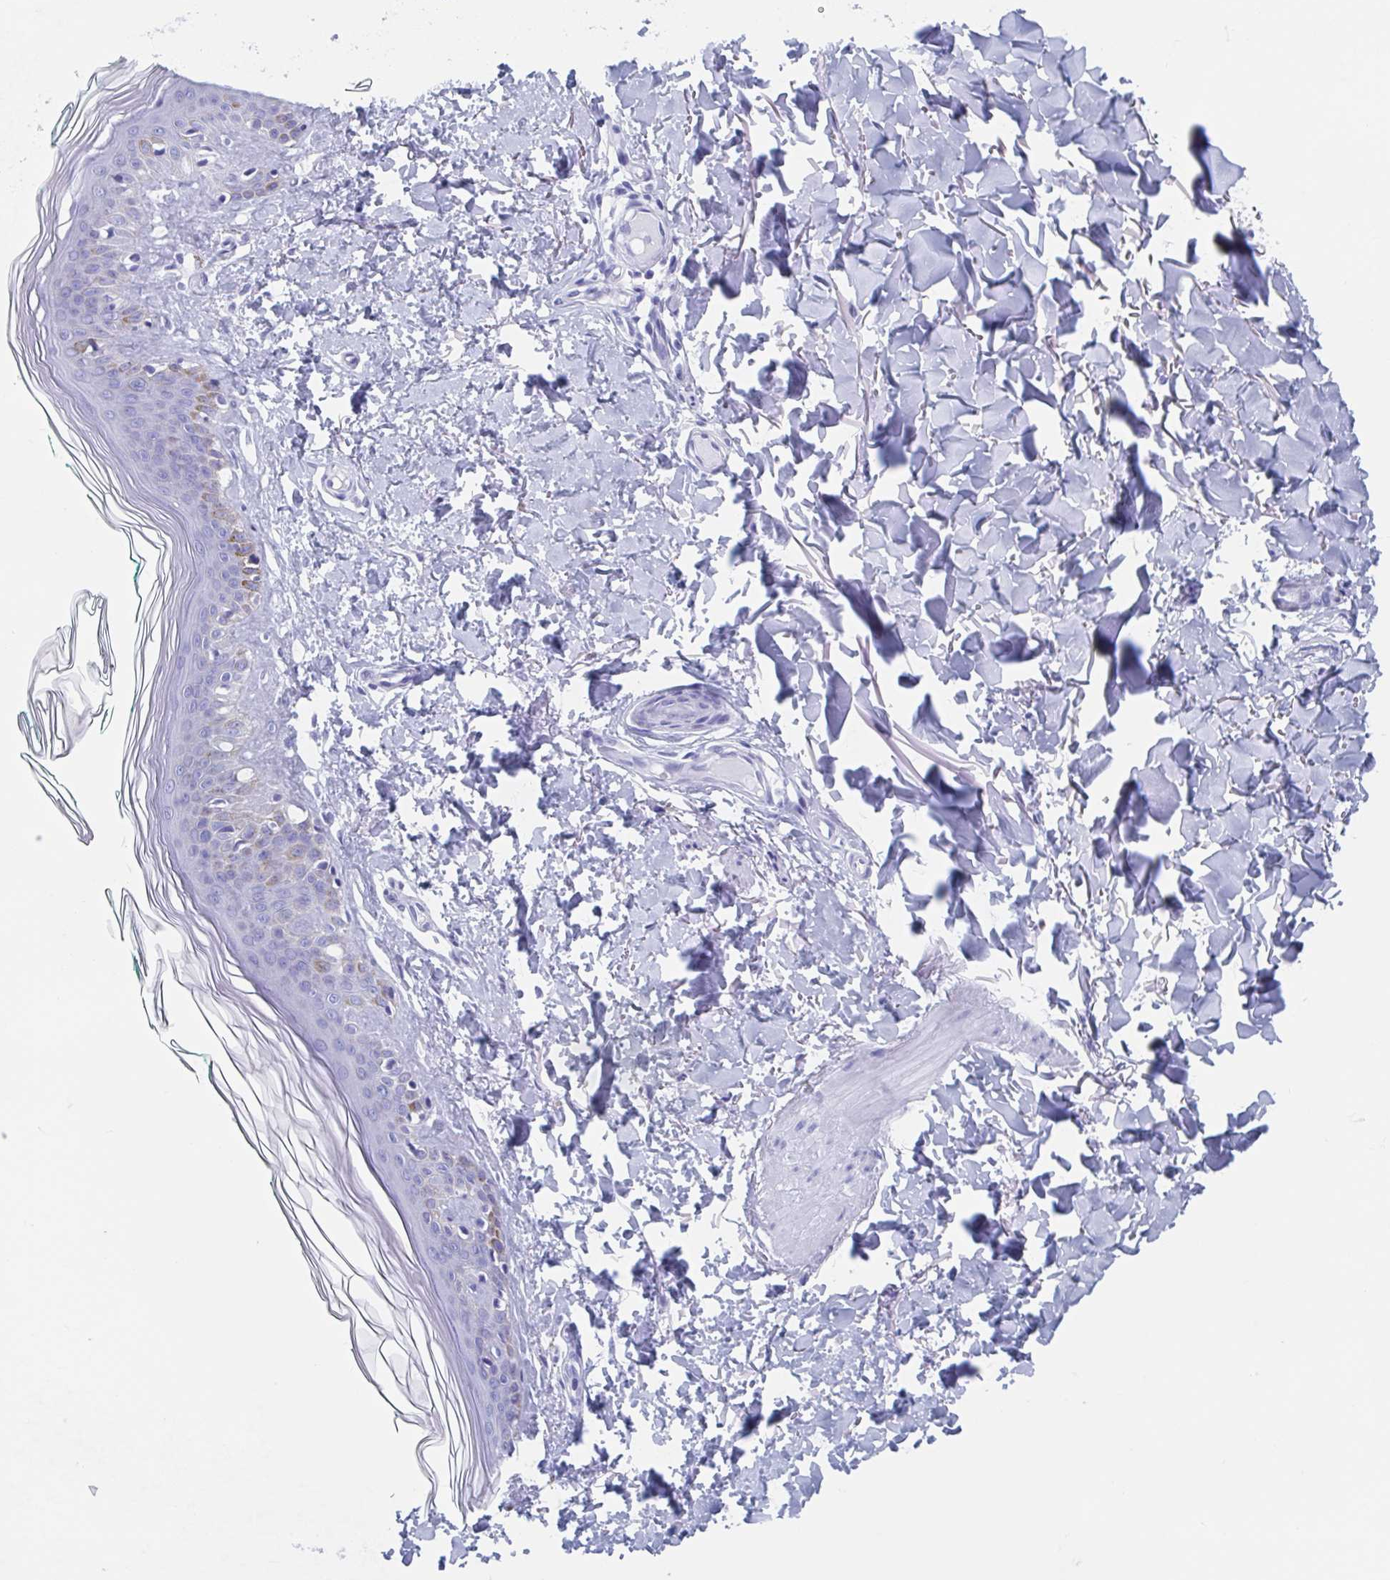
{"staining": {"intensity": "negative", "quantity": "none", "location": "none"}, "tissue": "skin", "cell_type": "Fibroblasts", "image_type": "normal", "snomed": [{"axis": "morphology", "description": "Normal tissue, NOS"}, {"axis": "topography", "description": "Skin"}, {"axis": "topography", "description": "Peripheral nerve tissue"}], "caption": "The IHC micrograph has no significant positivity in fibroblasts of skin. (DAB (3,3'-diaminobenzidine) IHC, high magnification).", "gene": "HDGFL1", "patient": {"sex": "female", "age": 45}}